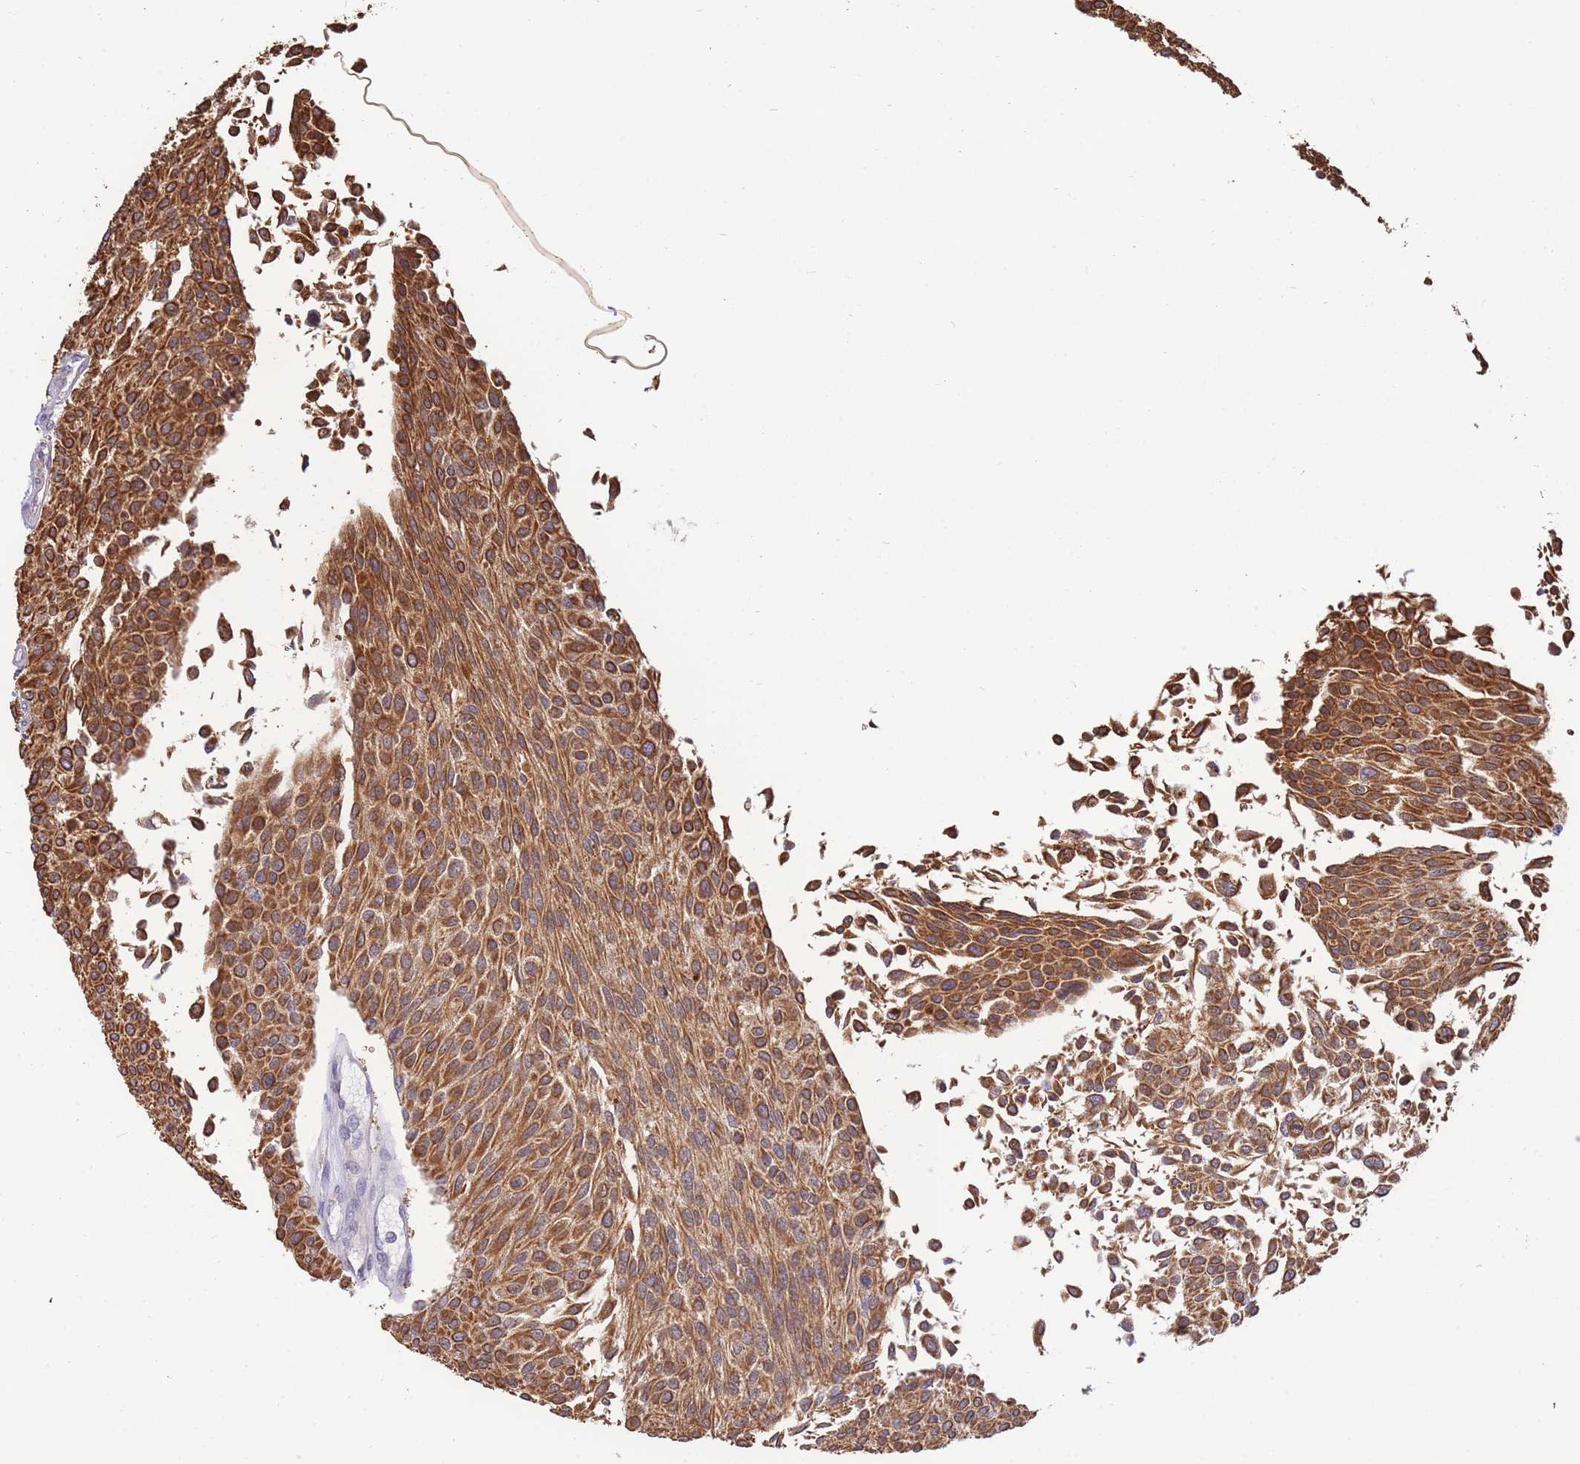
{"staining": {"intensity": "strong", "quantity": ">75%", "location": "cytoplasmic/membranous"}, "tissue": "urothelial cancer", "cell_type": "Tumor cells", "image_type": "cancer", "snomed": [{"axis": "morphology", "description": "Urothelial carcinoma, NOS"}, {"axis": "topography", "description": "Urinary bladder"}], "caption": "Protein expression analysis of urothelial cancer exhibits strong cytoplasmic/membranous expression in approximately >75% of tumor cells. The staining is performed using DAB brown chromogen to label protein expression. The nuclei are counter-stained blue using hematoxylin.", "gene": "SMC6", "patient": {"sex": "male", "age": 55}}